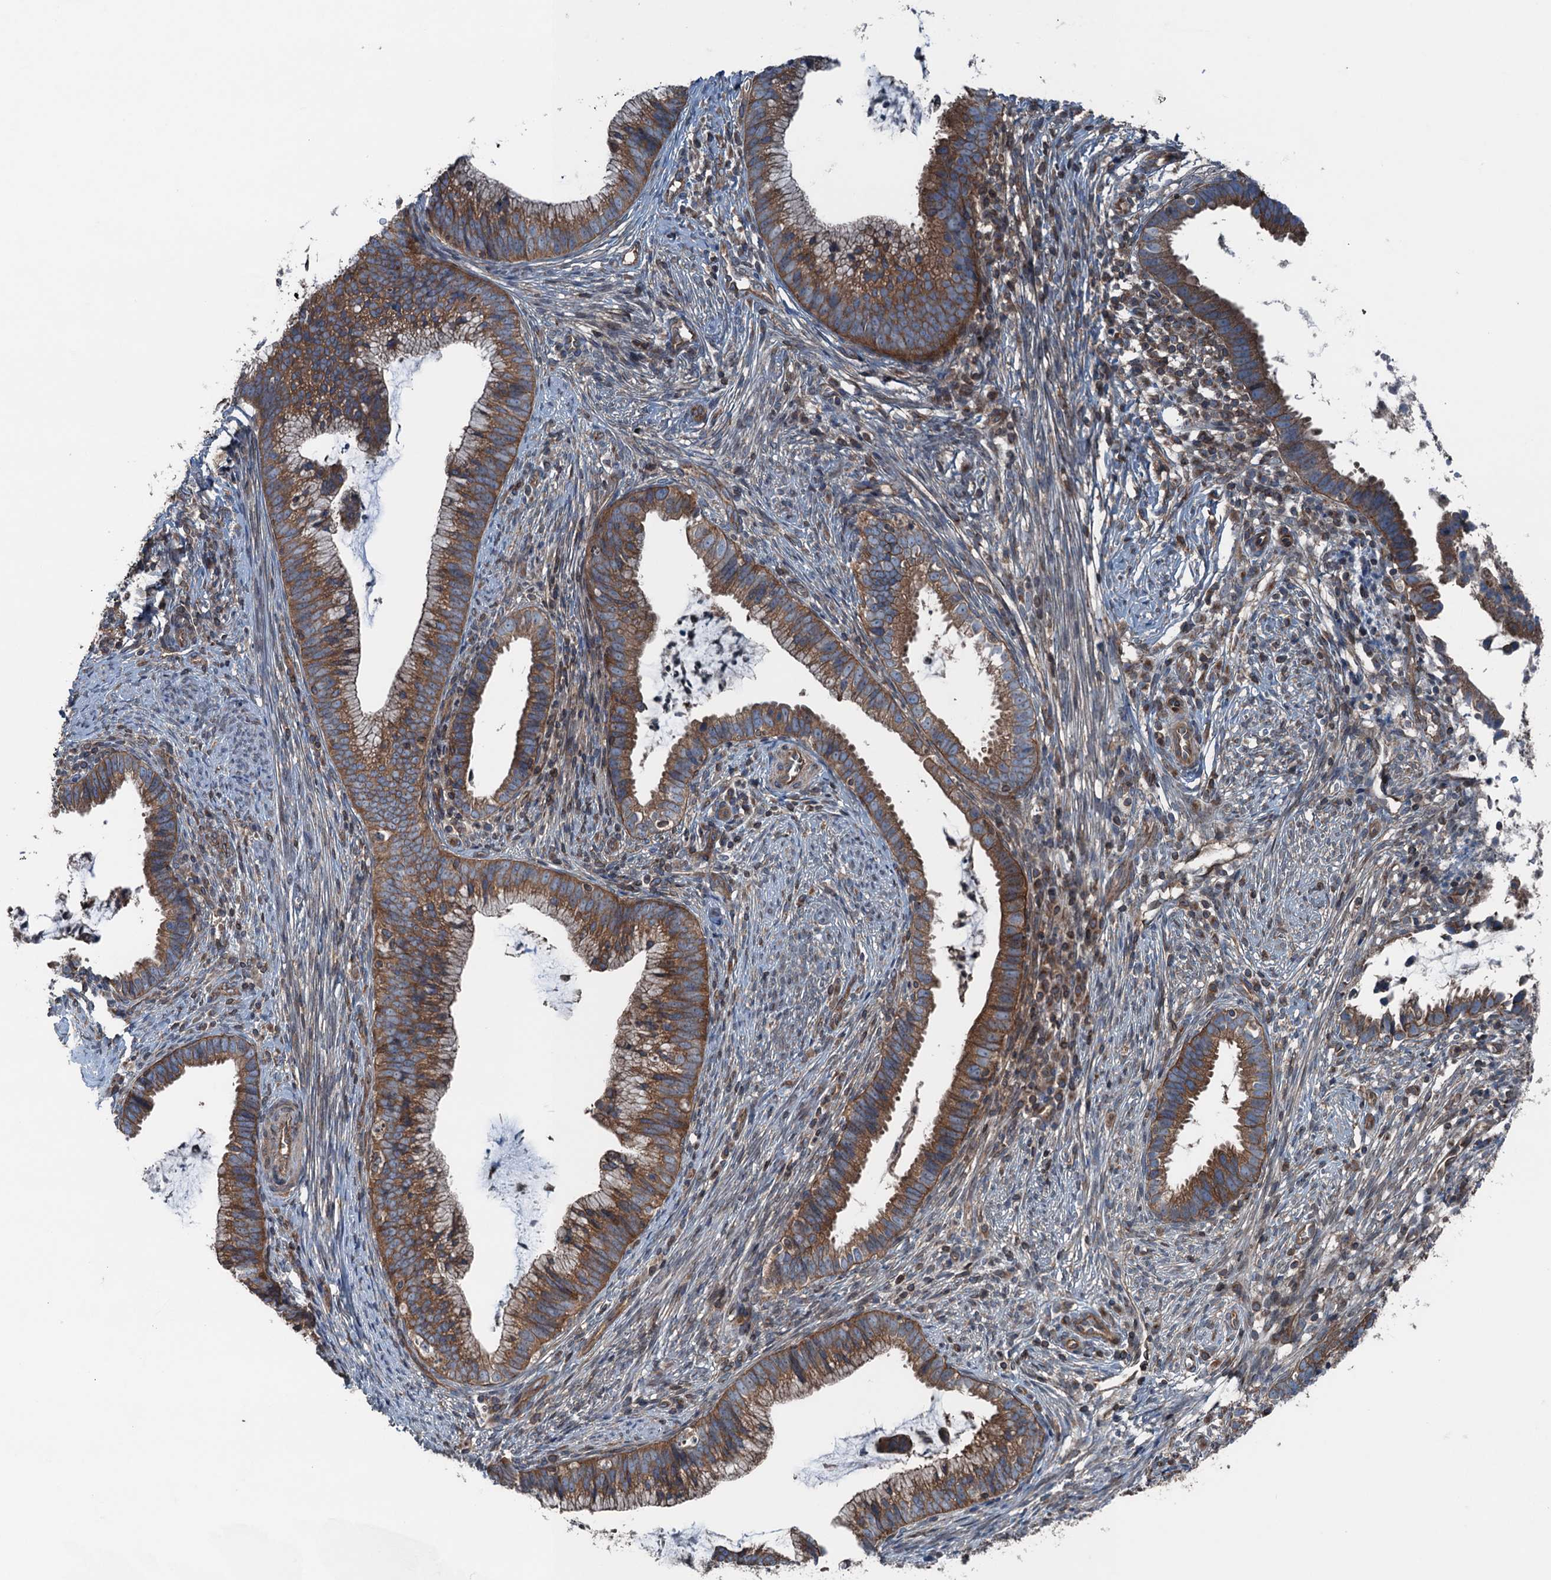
{"staining": {"intensity": "moderate", "quantity": ">75%", "location": "cytoplasmic/membranous"}, "tissue": "cervical cancer", "cell_type": "Tumor cells", "image_type": "cancer", "snomed": [{"axis": "morphology", "description": "Adenocarcinoma, NOS"}, {"axis": "topography", "description": "Cervix"}], "caption": "This image demonstrates cervical cancer stained with immunohistochemistry (IHC) to label a protein in brown. The cytoplasmic/membranous of tumor cells show moderate positivity for the protein. Nuclei are counter-stained blue.", "gene": "TRAPPC8", "patient": {"sex": "female", "age": 36}}